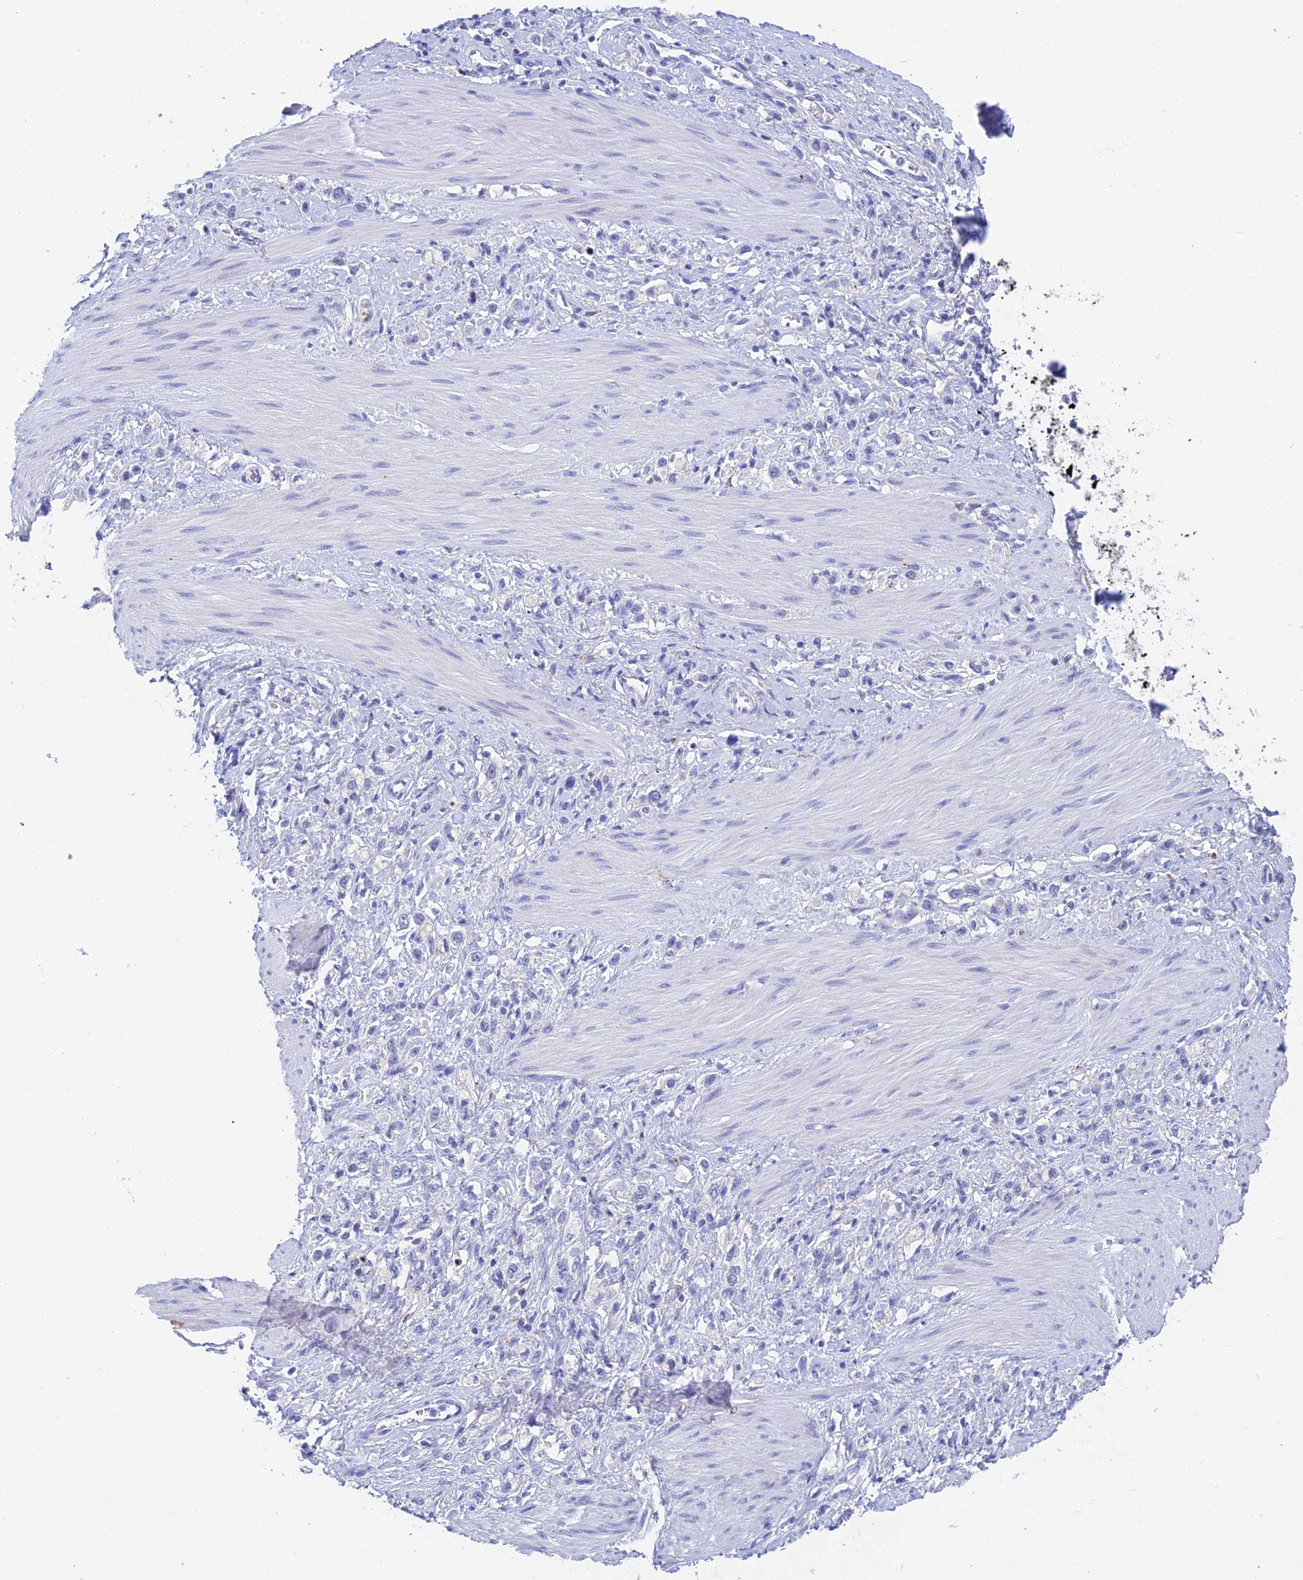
{"staining": {"intensity": "negative", "quantity": "none", "location": "none"}, "tissue": "stomach cancer", "cell_type": "Tumor cells", "image_type": "cancer", "snomed": [{"axis": "morphology", "description": "Adenocarcinoma, NOS"}, {"axis": "topography", "description": "Stomach"}], "caption": "Immunohistochemistry (IHC) micrograph of stomach cancer stained for a protein (brown), which displays no expression in tumor cells.", "gene": "ADAMTS13", "patient": {"sex": "female", "age": 65}}